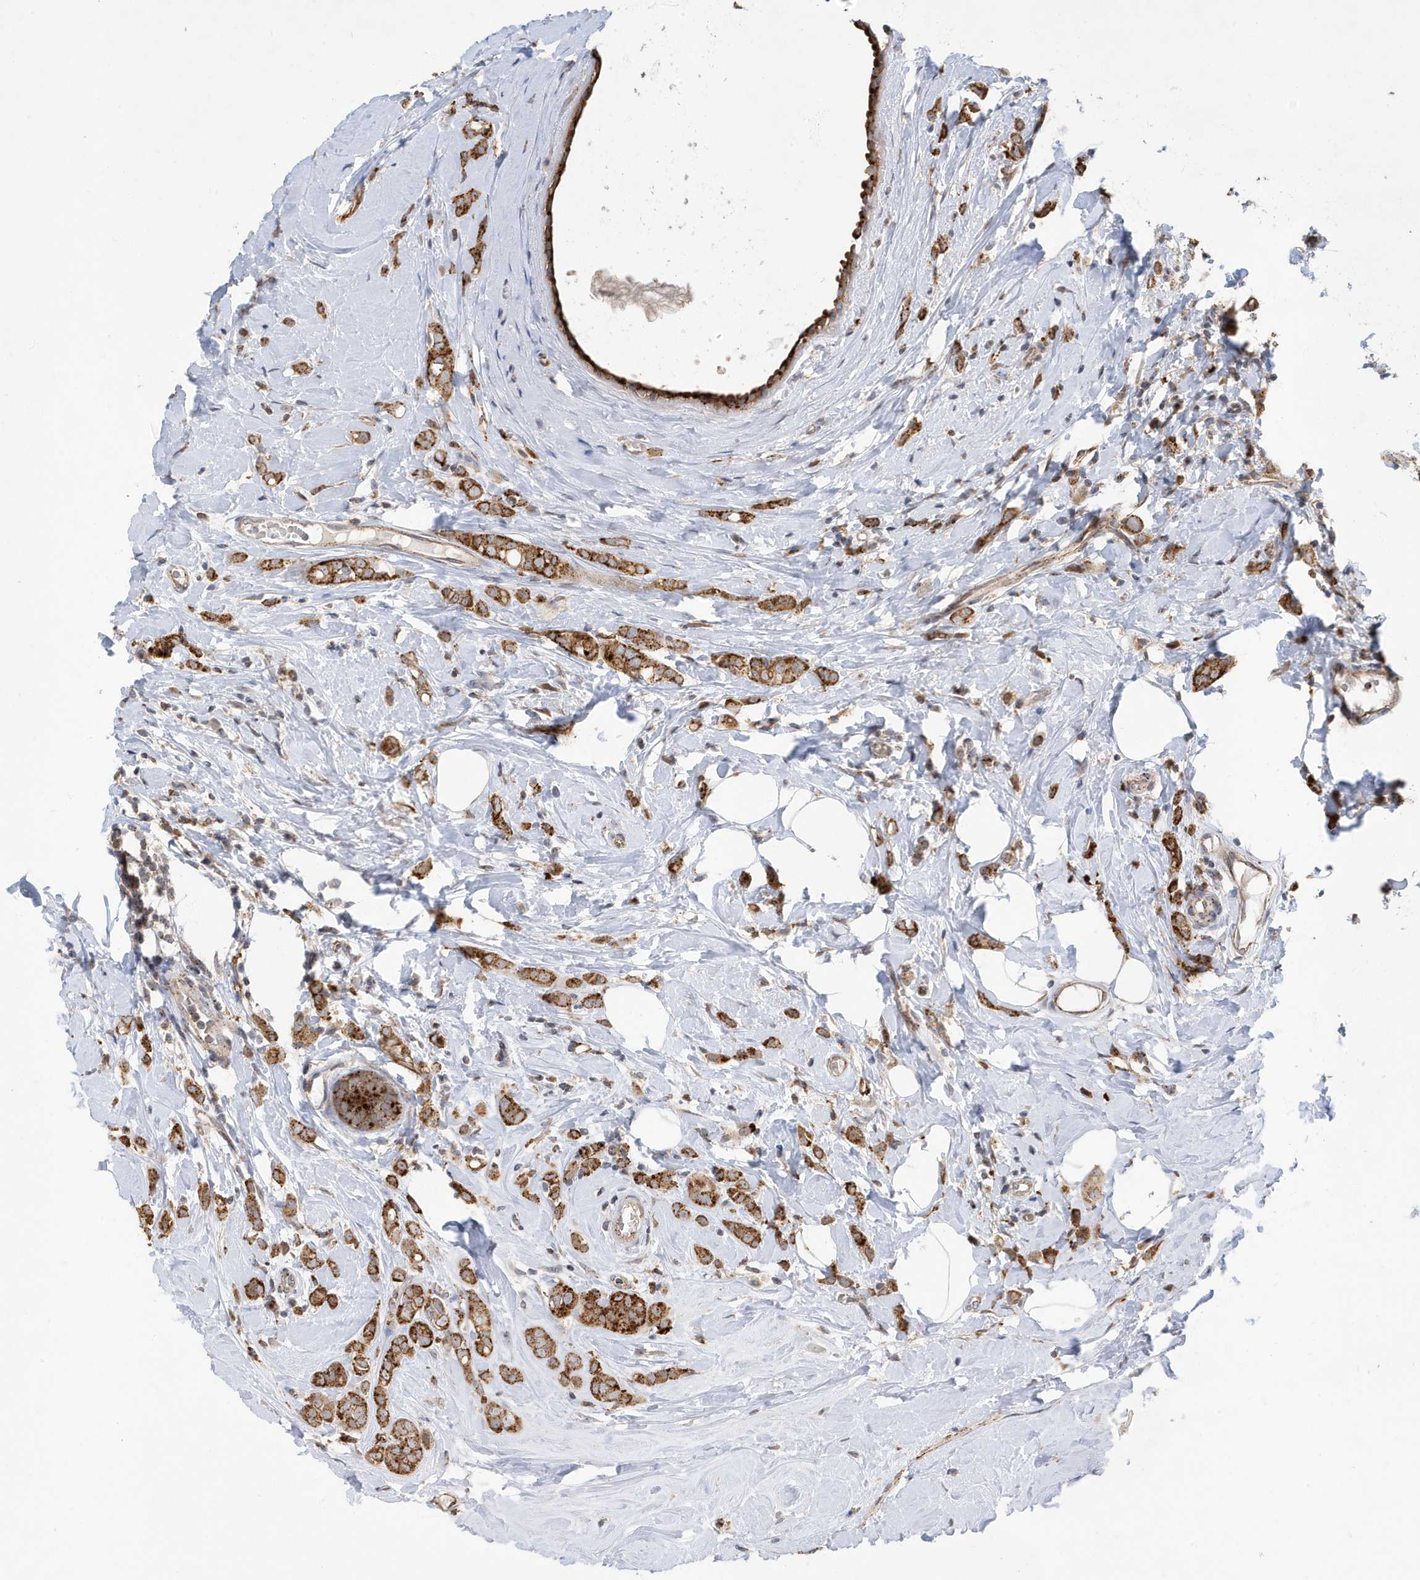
{"staining": {"intensity": "moderate", "quantity": ">75%", "location": "cytoplasmic/membranous"}, "tissue": "breast cancer", "cell_type": "Tumor cells", "image_type": "cancer", "snomed": [{"axis": "morphology", "description": "Lobular carcinoma"}, {"axis": "topography", "description": "Breast"}], "caption": "High-power microscopy captured an immunohistochemistry histopathology image of breast cancer (lobular carcinoma), revealing moderate cytoplasmic/membranous expression in approximately >75% of tumor cells.", "gene": "ZNF507", "patient": {"sex": "female", "age": 47}}